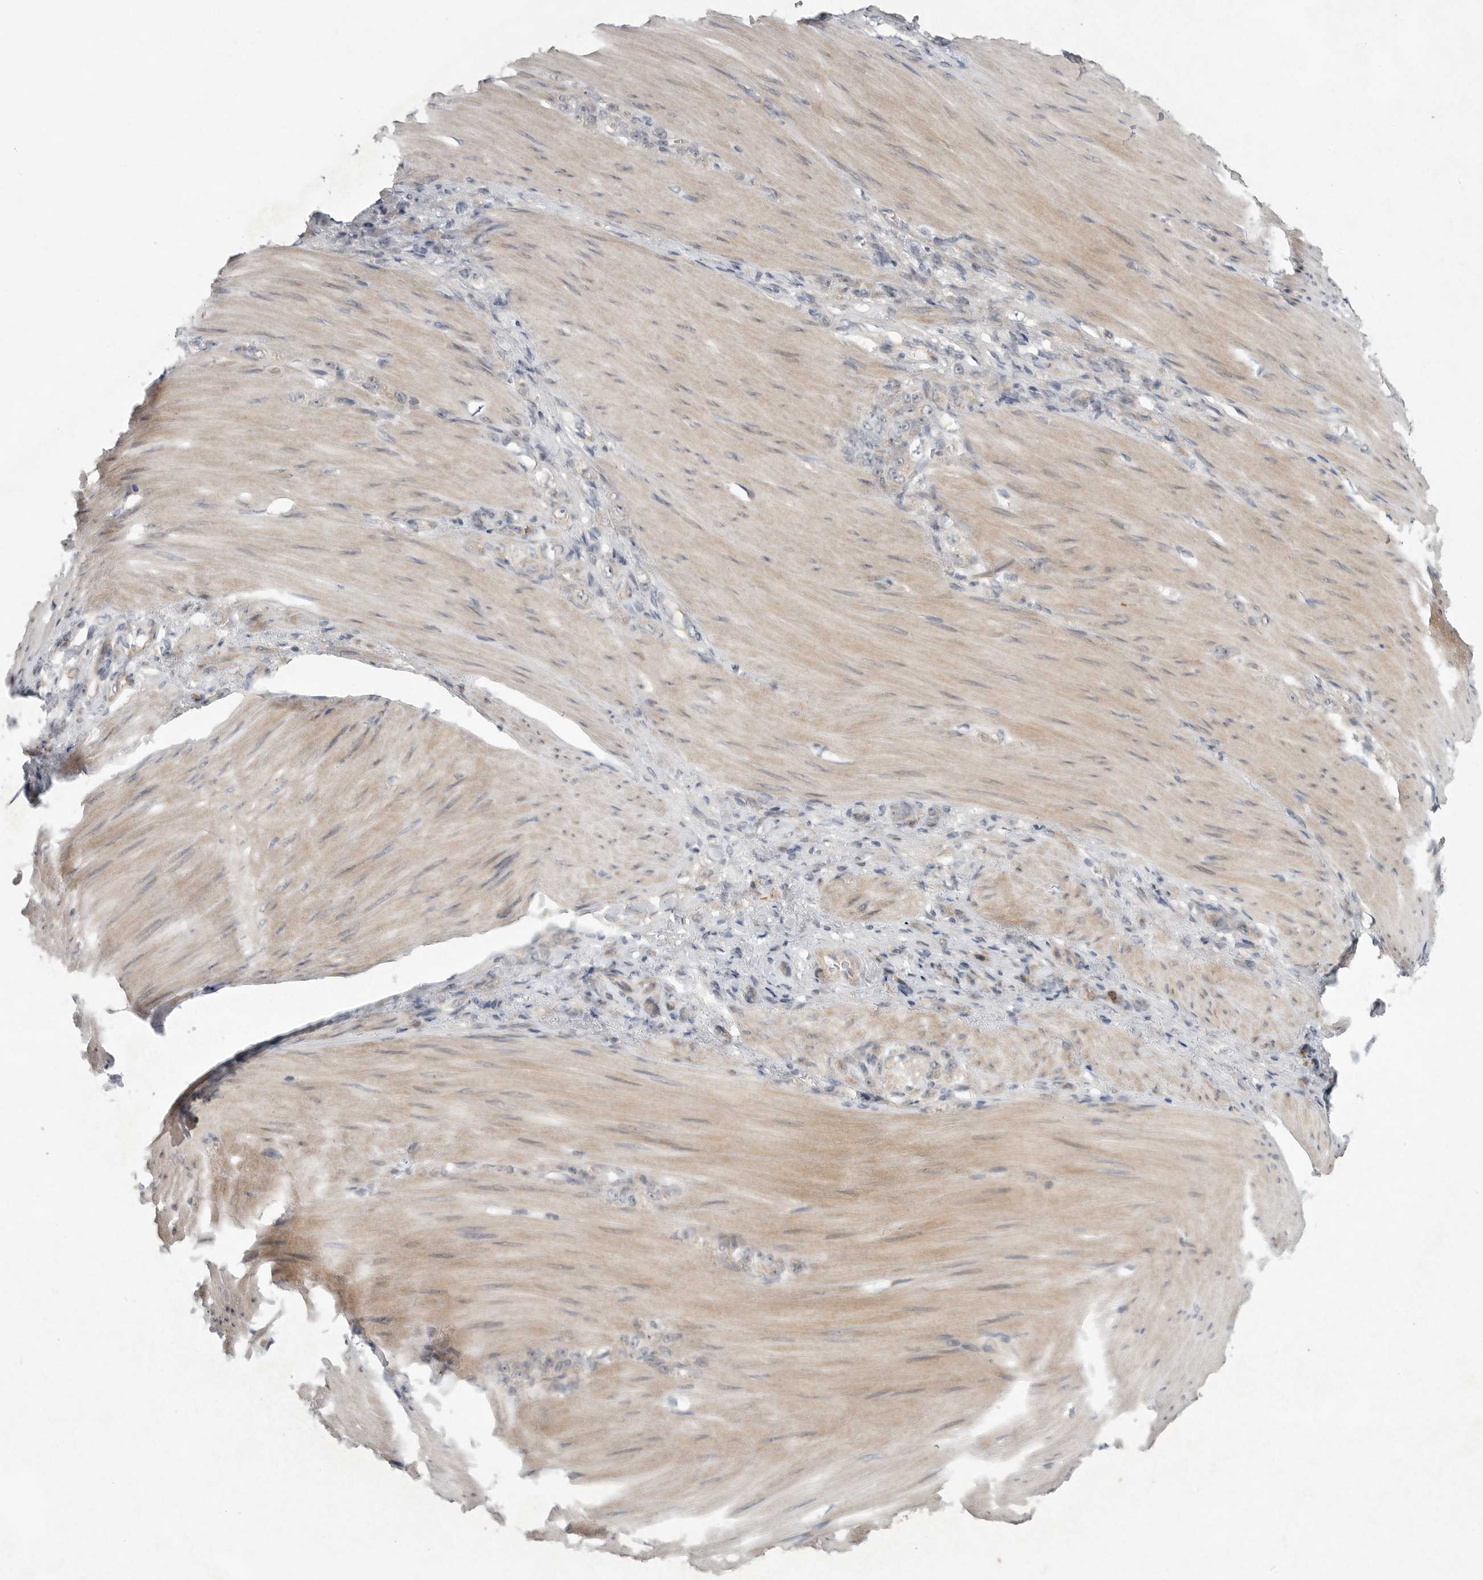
{"staining": {"intensity": "negative", "quantity": "none", "location": "none"}, "tissue": "stomach cancer", "cell_type": "Tumor cells", "image_type": "cancer", "snomed": [{"axis": "morphology", "description": "Normal tissue, NOS"}, {"axis": "morphology", "description": "Adenocarcinoma, NOS"}, {"axis": "topography", "description": "Stomach"}], "caption": "A micrograph of adenocarcinoma (stomach) stained for a protein shows no brown staining in tumor cells.", "gene": "FBXO43", "patient": {"sex": "male", "age": 82}}